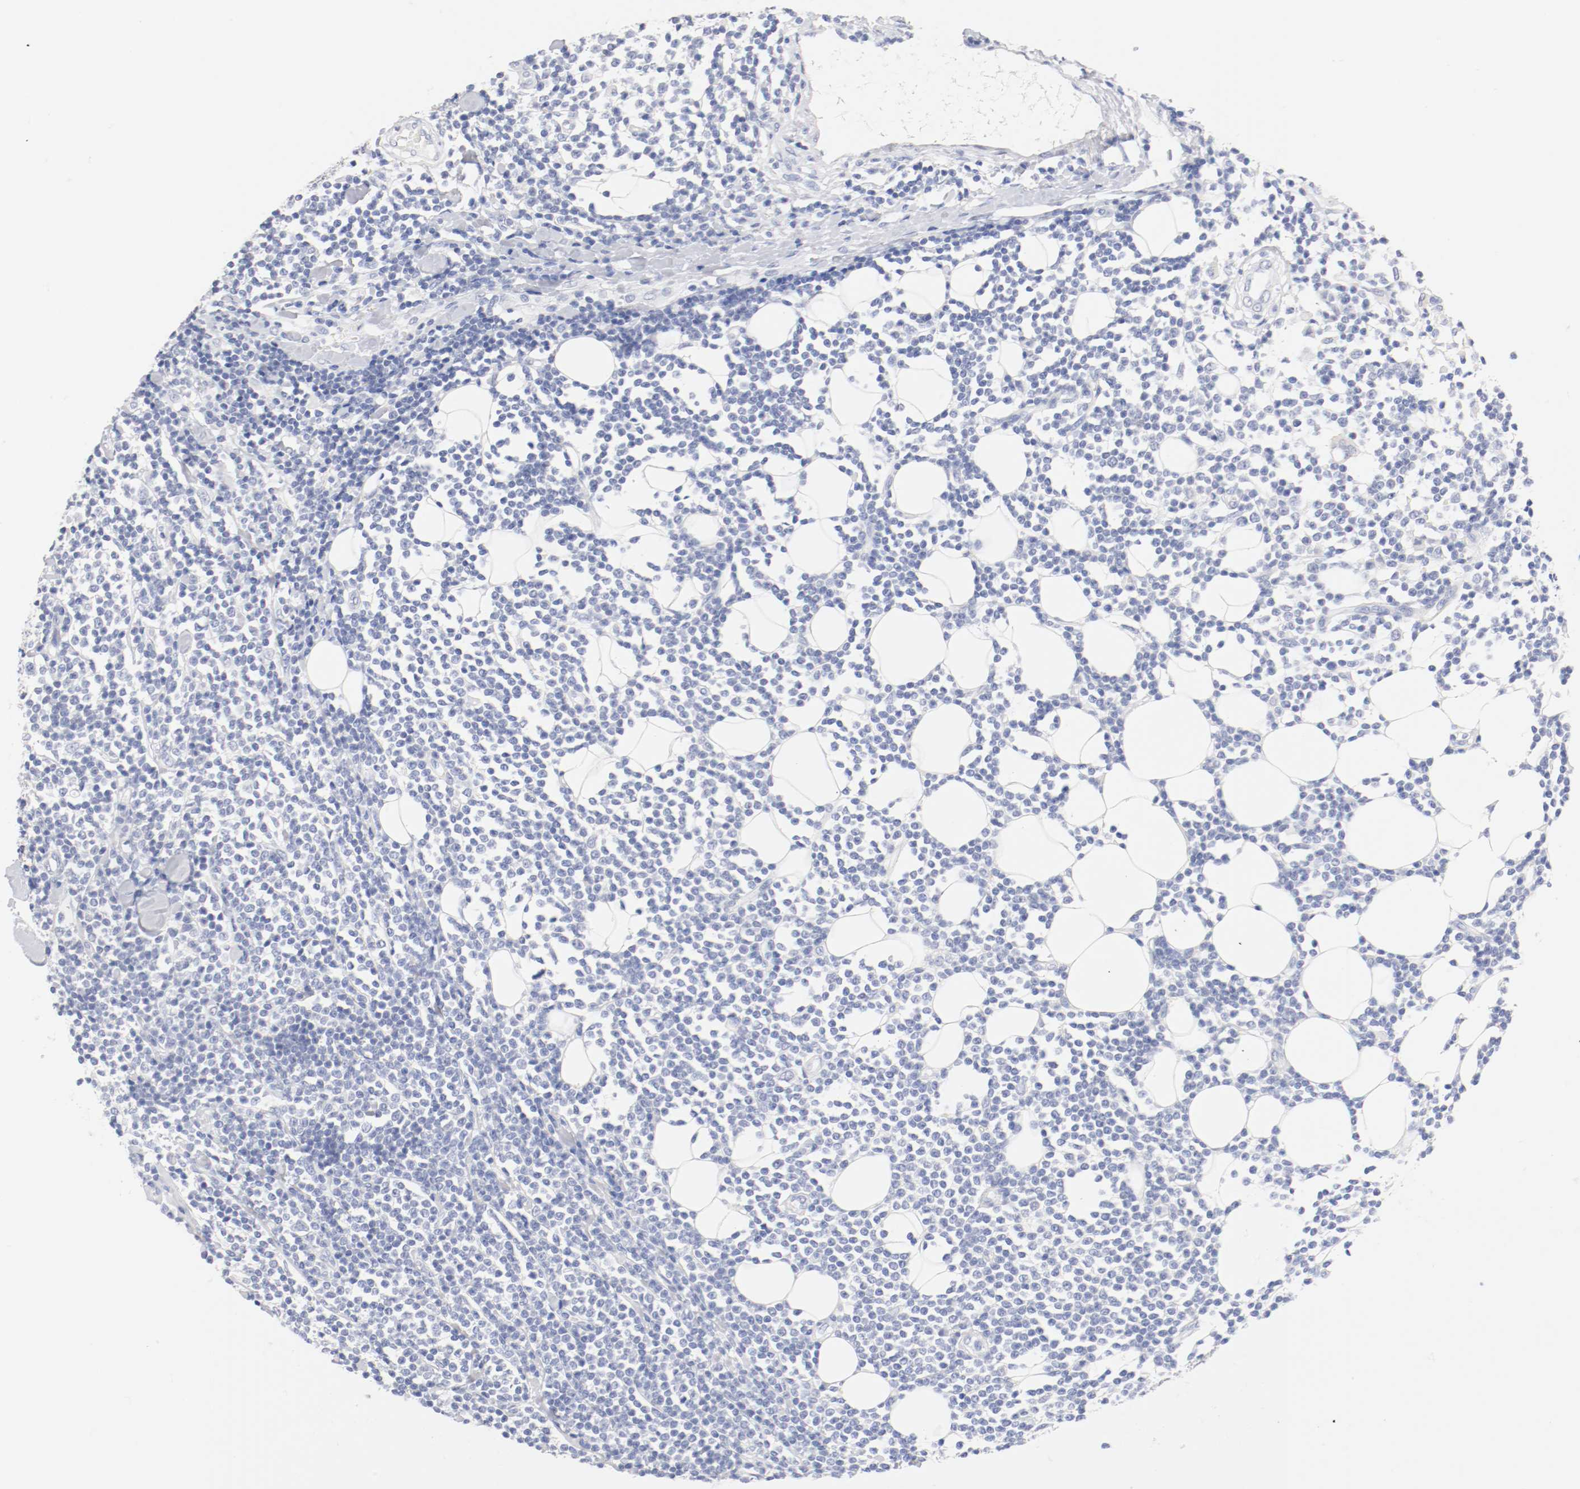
{"staining": {"intensity": "negative", "quantity": "none", "location": "none"}, "tissue": "lymphoma", "cell_type": "Tumor cells", "image_type": "cancer", "snomed": [{"axis": "morphology", "description": "Malignant lymphoma, non-Hodgkin's type, Low grade"}, {"axis": "topography", "description": "Soft tissue"}], "caption": "DAB immunohistochemical staining of lymphoma exhibits no significant expression in tumor cells.", "gene": "HOMER1", "patient": {"sex": "male", "age": 92}}